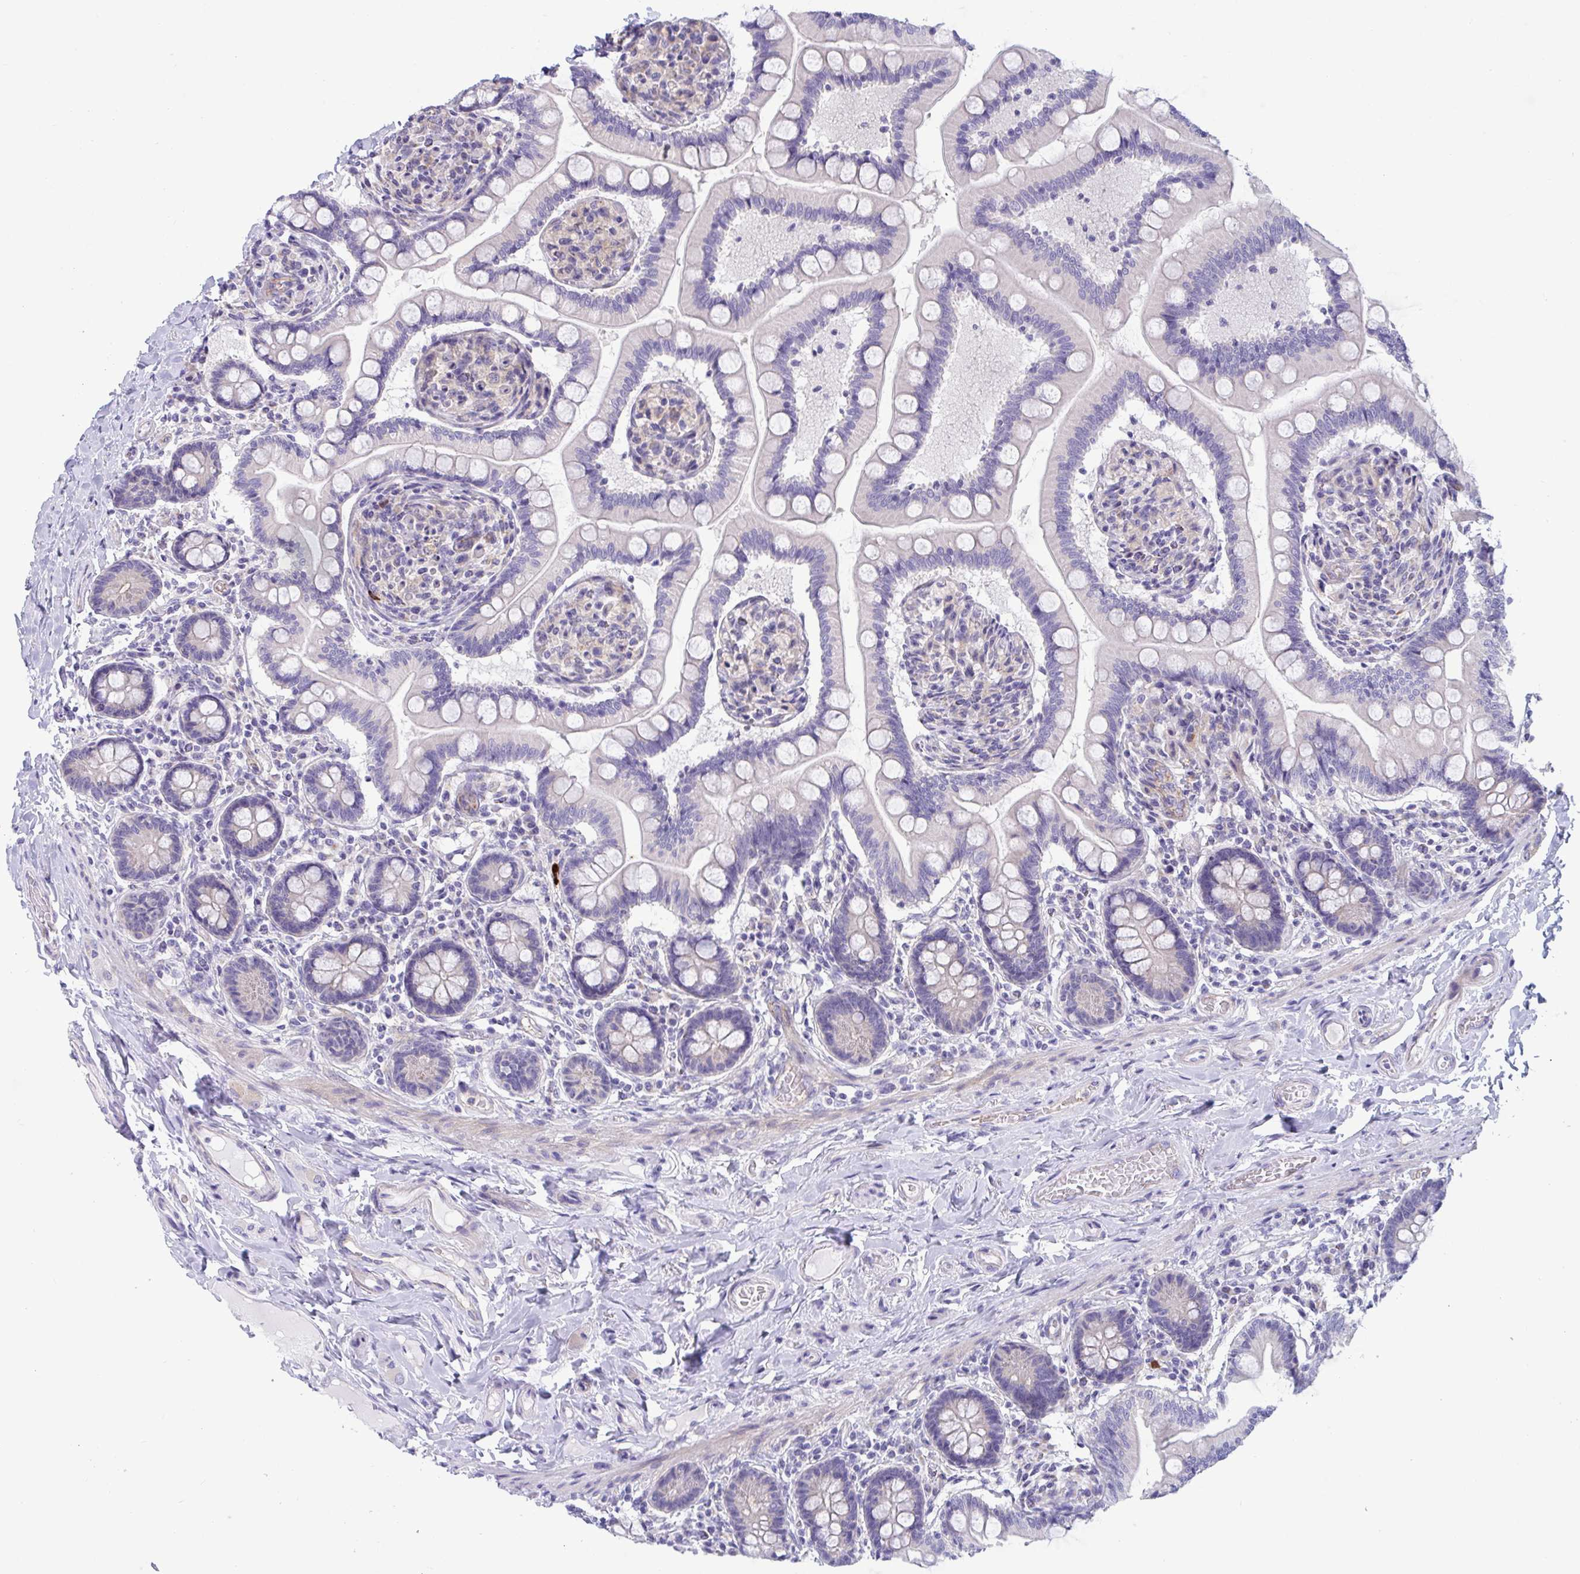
{"staining": {"intensity": "weak", "quantity": "25%-75%", "location": "cytoplasmic/membranous"}, "tissue": "small intestine", "cell_type": "Glandular cells", "image_type": "normal", "snomed": [{"axis": "morphology", "description": "Normal tissue, NOS"}, {"axis": "topography", "description": "Small intestine"}], "caption": "Weak cytoplasmic/membranous staining for a protein is appreciated in approximately 25%-75% of glandular cells of unremarkable small intestine using IHC.", "gene": "OXLD1", "patient": {"sex": "female", "age": 64}}